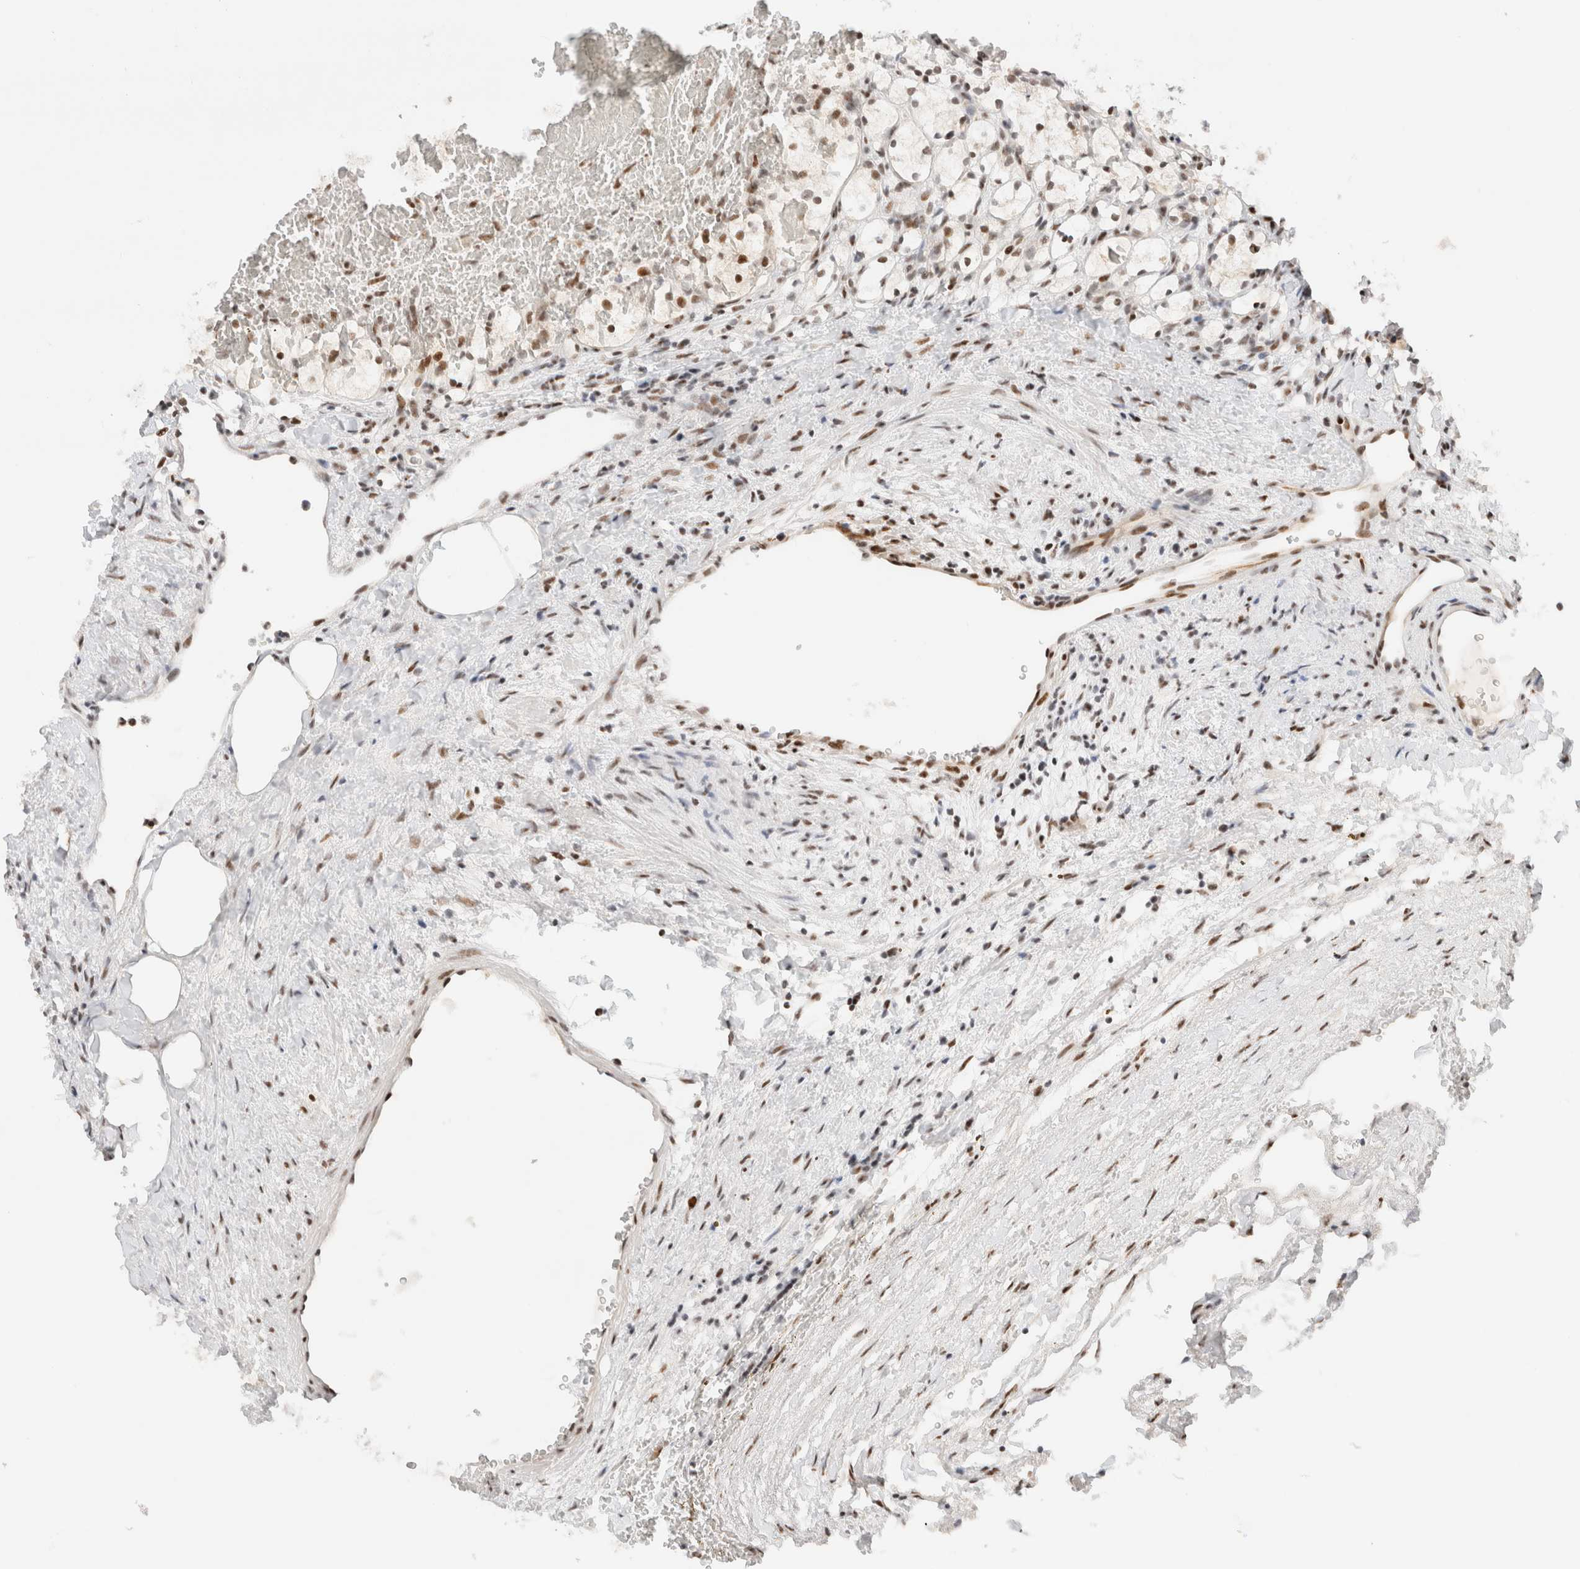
{"staining": {"intensity": "moderate", "quantity": ">75%", "location": "nuclear"}, "tissue": "renal cancer", "cell_type": "Tumor cells", "image_type": "cancer", "snomed": [{"axis": "morphology", "description": "Adenocarcinoma, NOS"}, {"axis": "topography", "description": "Kidney"}], "caption": "Immunohistochemical staining of human renal cancer (adenocarcinoma) exhibits medium levels of moderate nuclear positivity in about >75% of tumor cells.", "gene": "ZNF282", "patient": {"sex": "female", "age": 69}}